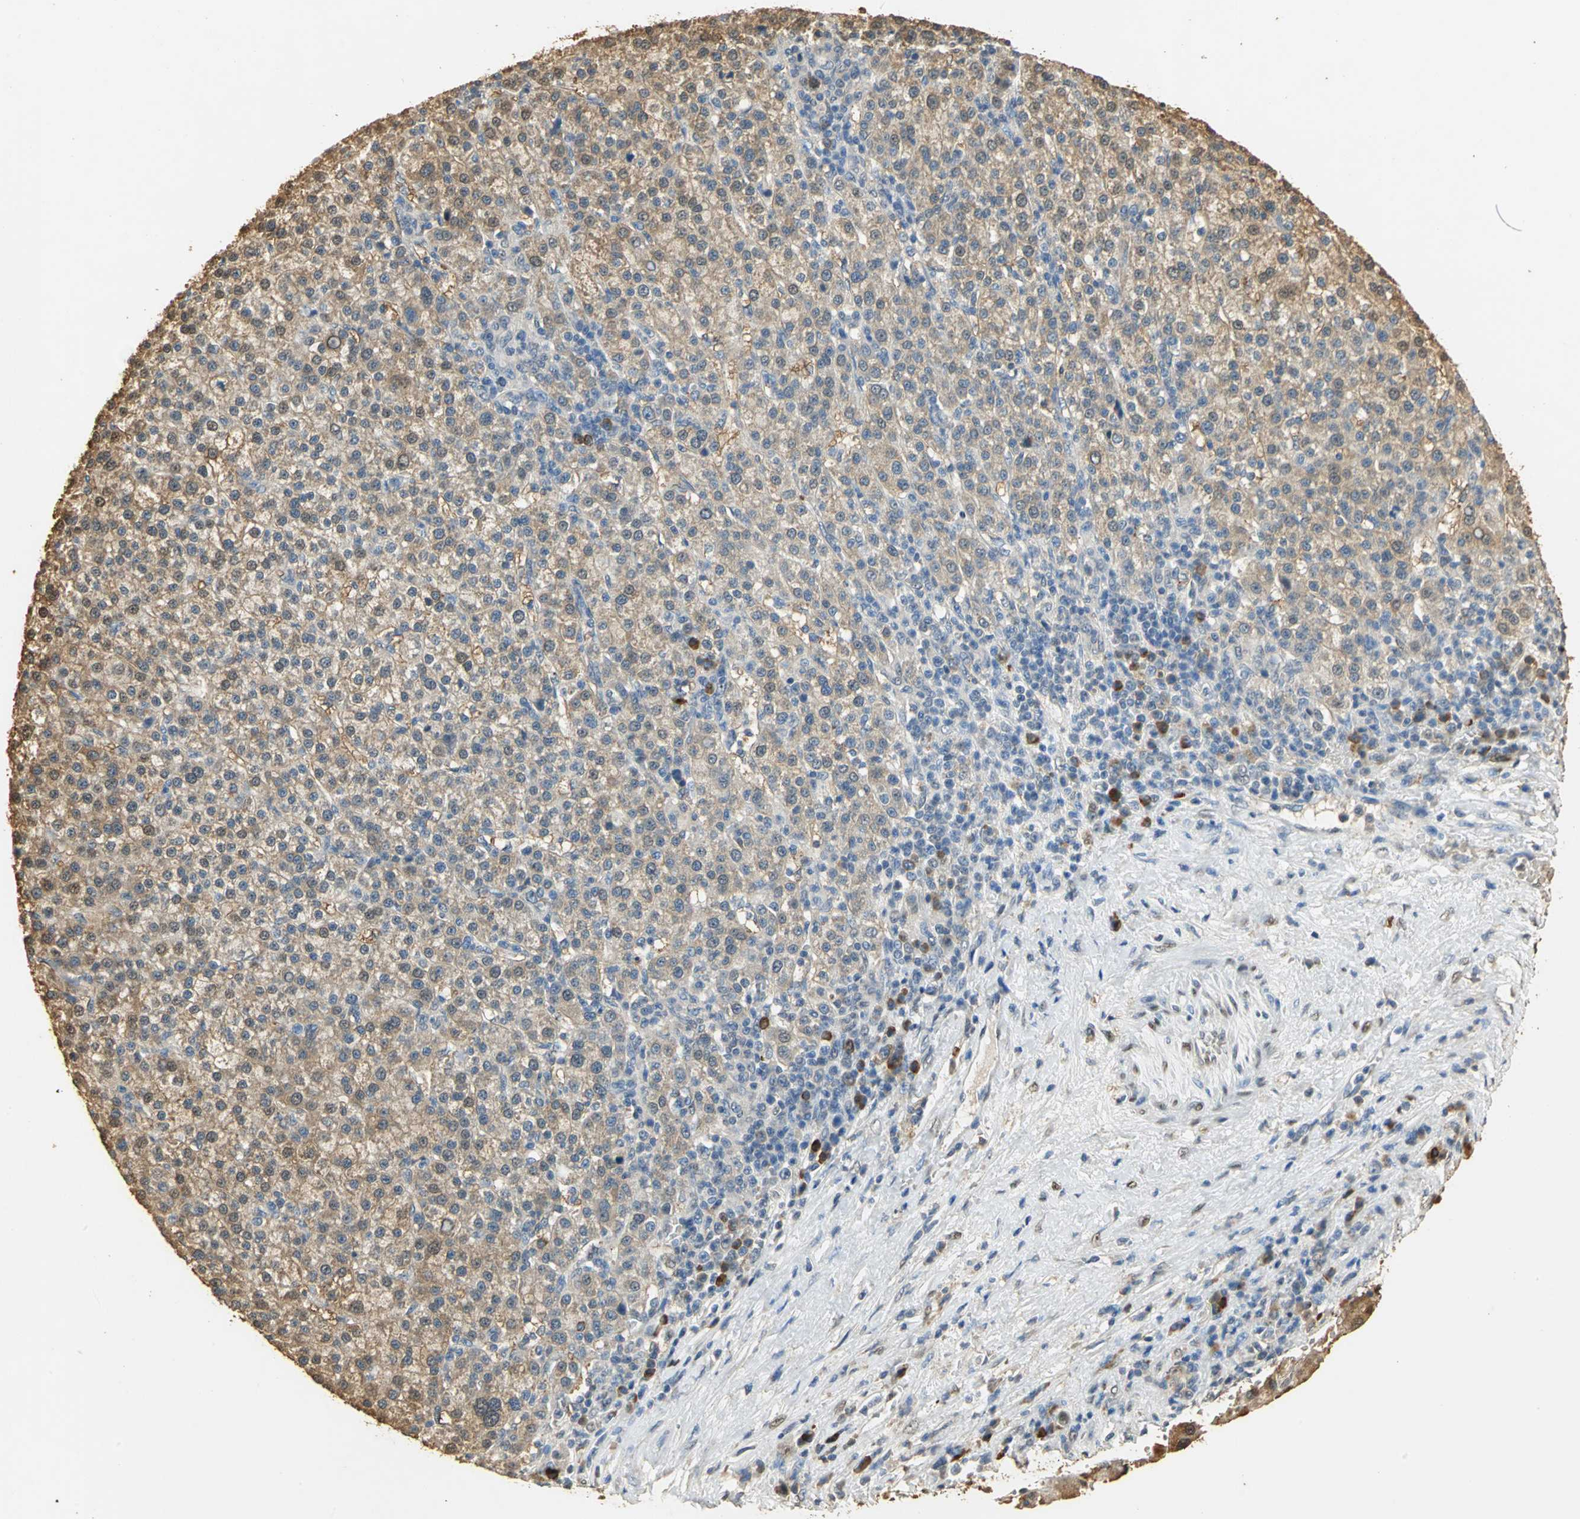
{"staining": {"intensity": "moderate", "quantity": ">75%", "location": "cytoplasmic/membranous"}, "tissue": "liver cancer", "cell_type": "Tumor cells", "image_type": "cancer", "snomed": [{"axis": "morphology", "description": "Carcinoma, Hepatocellular, NOS"}, {"axis": "topography", "description": "Liver"}], "caption": "Brown immunohistochemical staining in human hepatocellular carcinoma (liver) demonstrates moderate cytoplasmic/membranous expression in approximately >75% of tumor cells.", "gene": "GAPDH", "patient": {"sex": "female", "age": 58}}